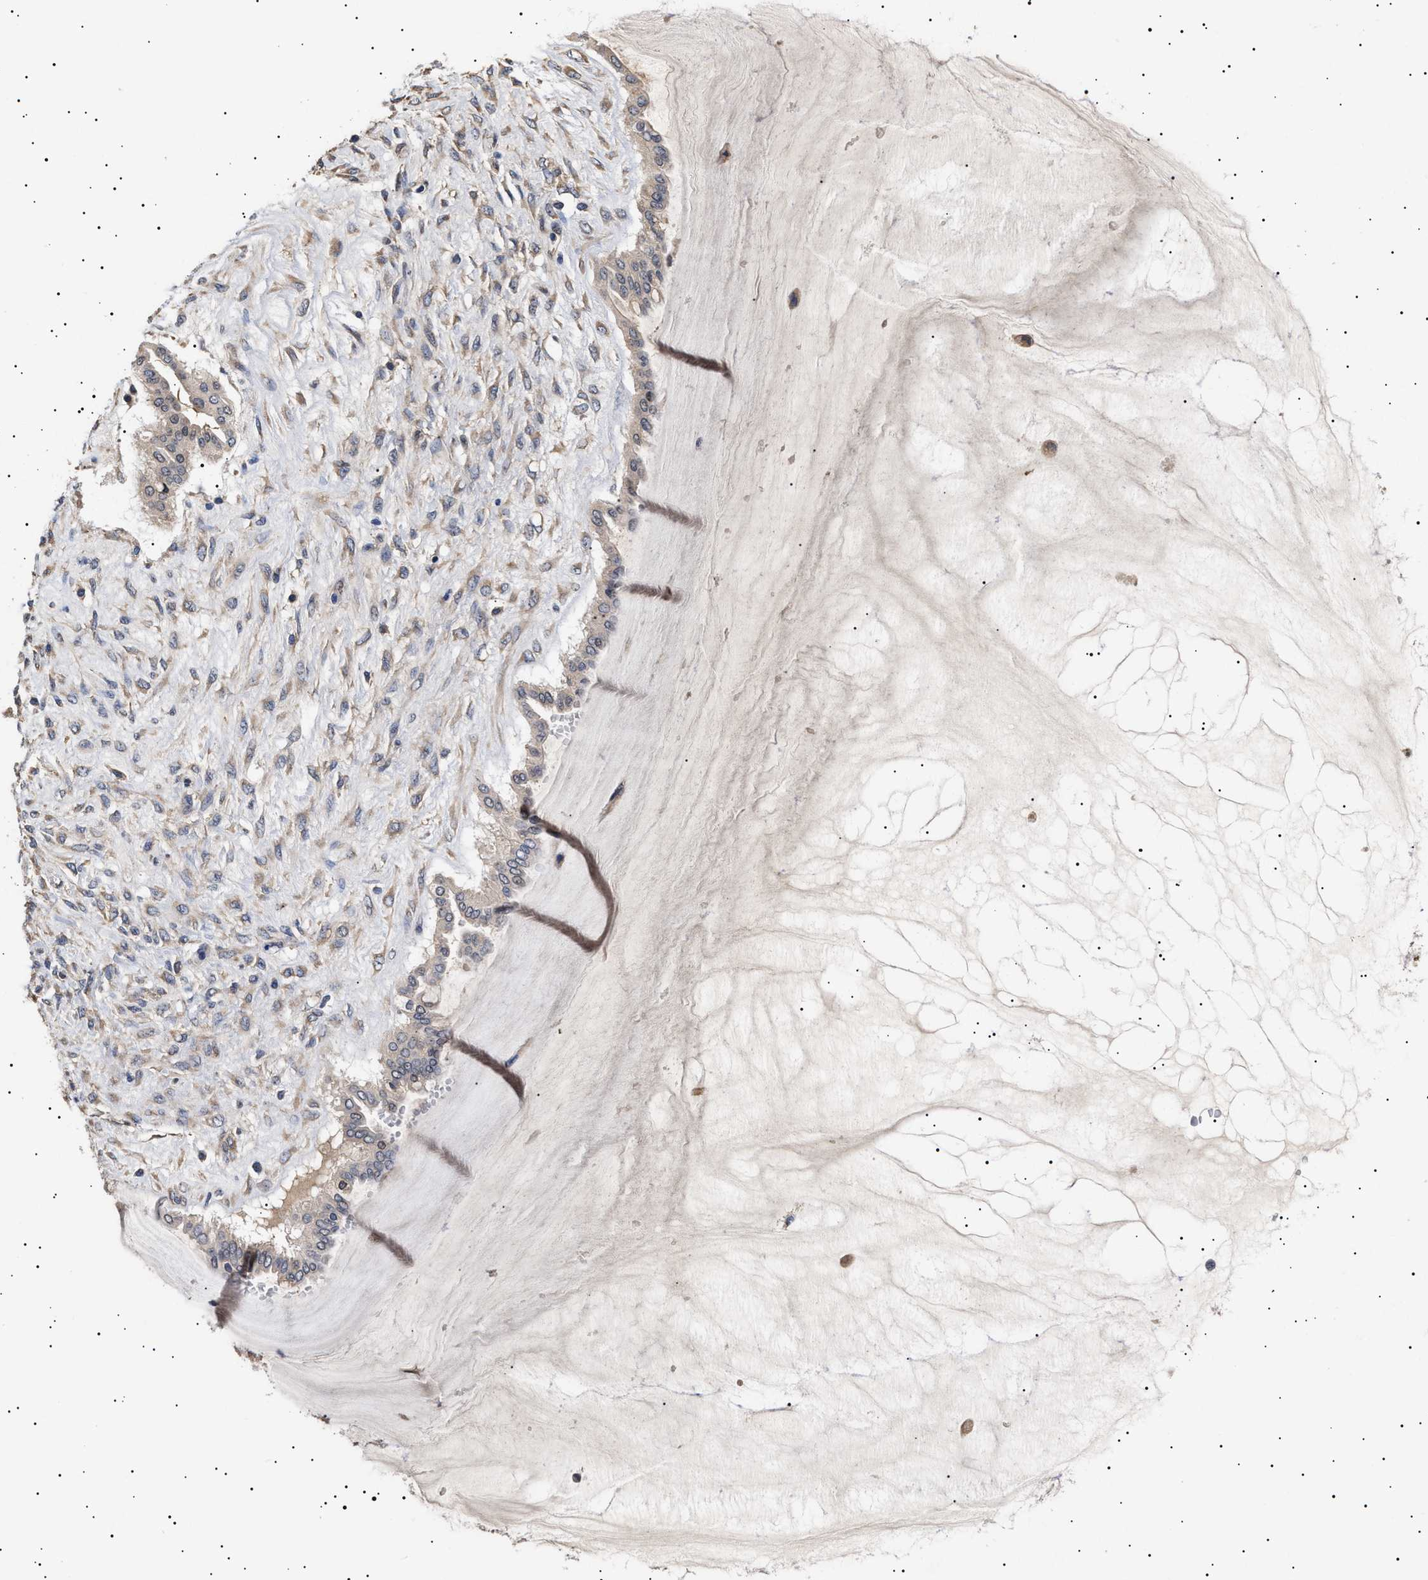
{"staining": {"intensity": "negative", "quantity": "none", "location": "none"}, "tissue": "ovarian cancer", "cell_type": "Tumor cells", "image_type": "cancer", "snomed": [{"axis": "morphology", "description": "Cystadenocarcinoma, mucinous, NOS"}, {"axis": "topography", "description": "Ovary"}], "caption": "The immunohistochemistry (IHC) histopathology image has no significant expression in tumor cells of ovarian cancer (mucinous cystadenocarcinoma) tissue.", "gene": "KRBA1", "patient": {"sex": "female", "age": 73}}